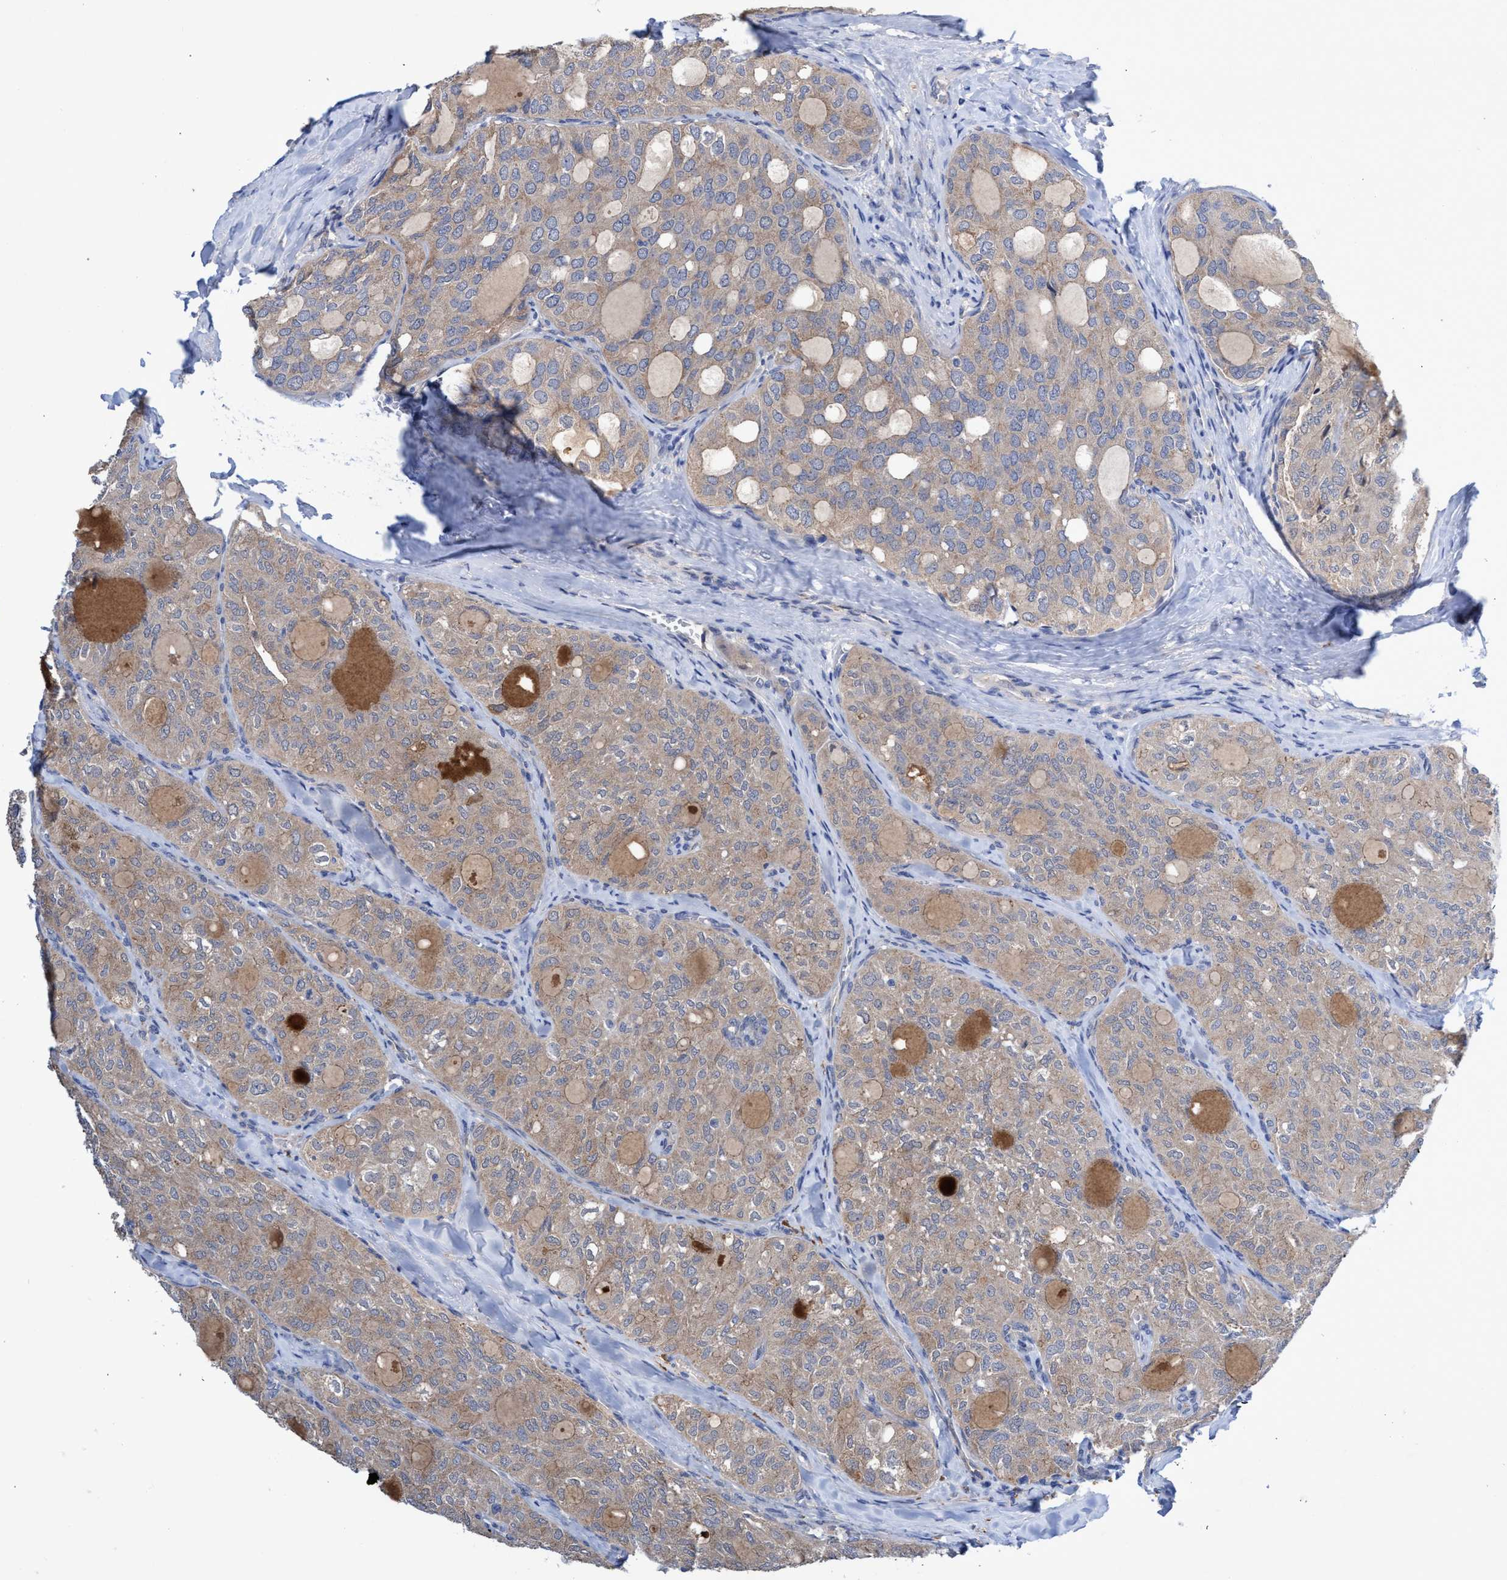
{"staining": {"intensity": "weak", "quantity": ">75%", "location": "cytoplasmic/membranous"}, "tissue": "thyroid cancer", "cell_type": "Tumor cells", "image_type": "cancer", "snomed": [{"axis": "morphology", "description": "Follicular adenoma carcinoma, NOS"}, {"axis": "topography", "description": "Thyroid gland"}], "caption": "Immunohistochemical staining of human thyroid cancer shows low levels of weak cytoplasmic/membranous positivity in approximately >75% of tumor cells.", "gene": "SVEP1", "patient": {"sex": "male", "age": 75}}